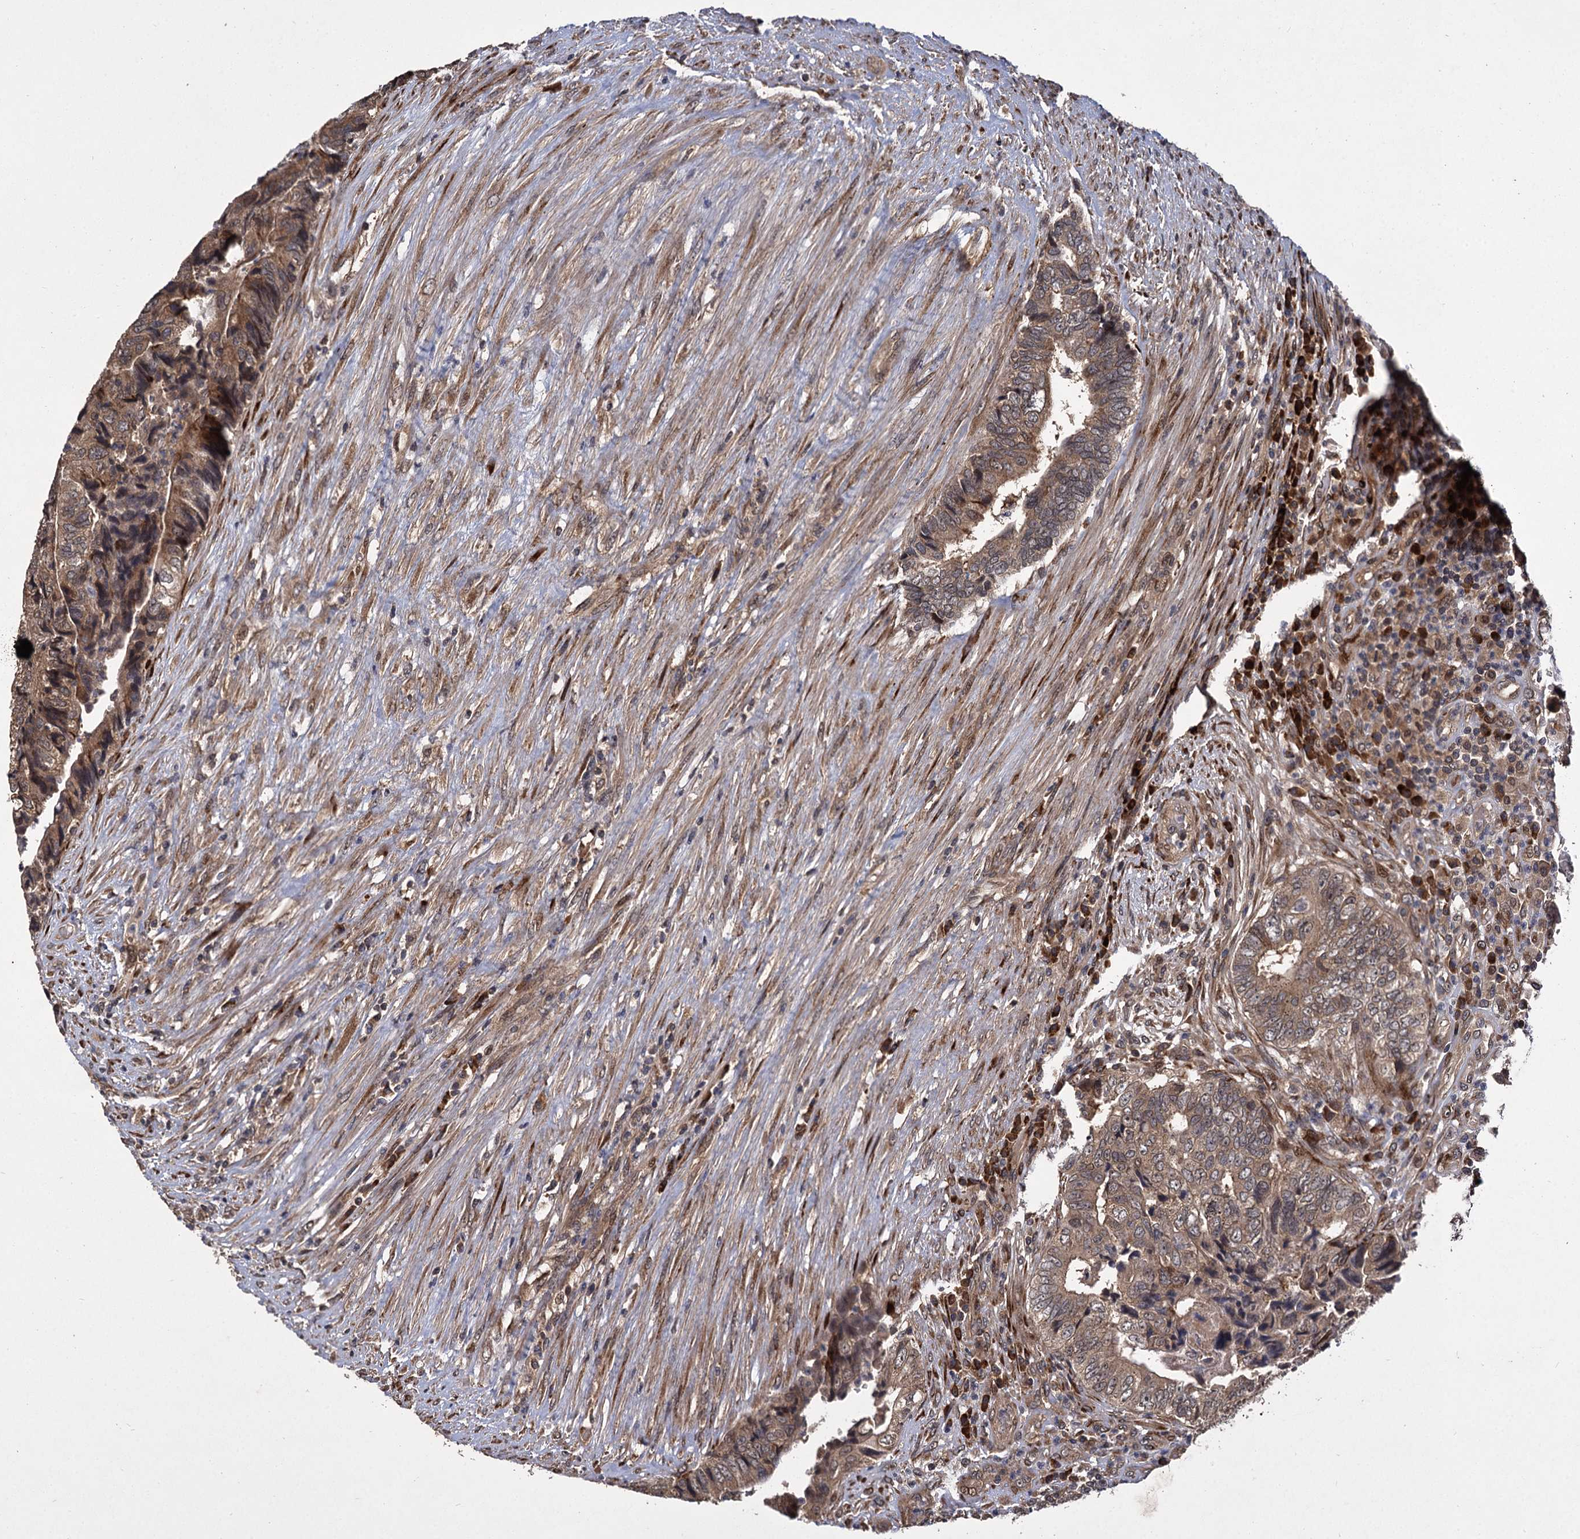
{"staining": {"intensity": "moderate", "quantity": ">75%", "location": "cytoplasmic/membranous"}, "tissue": "colorectal cancer", "cell_type": "Tumor cells", "image_type": "cancer", "snomed": [{"axis": "morphology", "description": "Adenocarcinoma, NOS"}, {"axis": "topography", "description": "Colon"}], "caption": "Protein expression analysis of colorectal cancer demonstrates moderate cytoplasmic/membranous staining in approximately >75% of tumor cells. (DAB (3,3'-diaminobenzidine) IHC, brown staining for protein, blue staining for nuclei).", "gene": "INPPL1", "patient": {"sex": "female", "age": 67}}